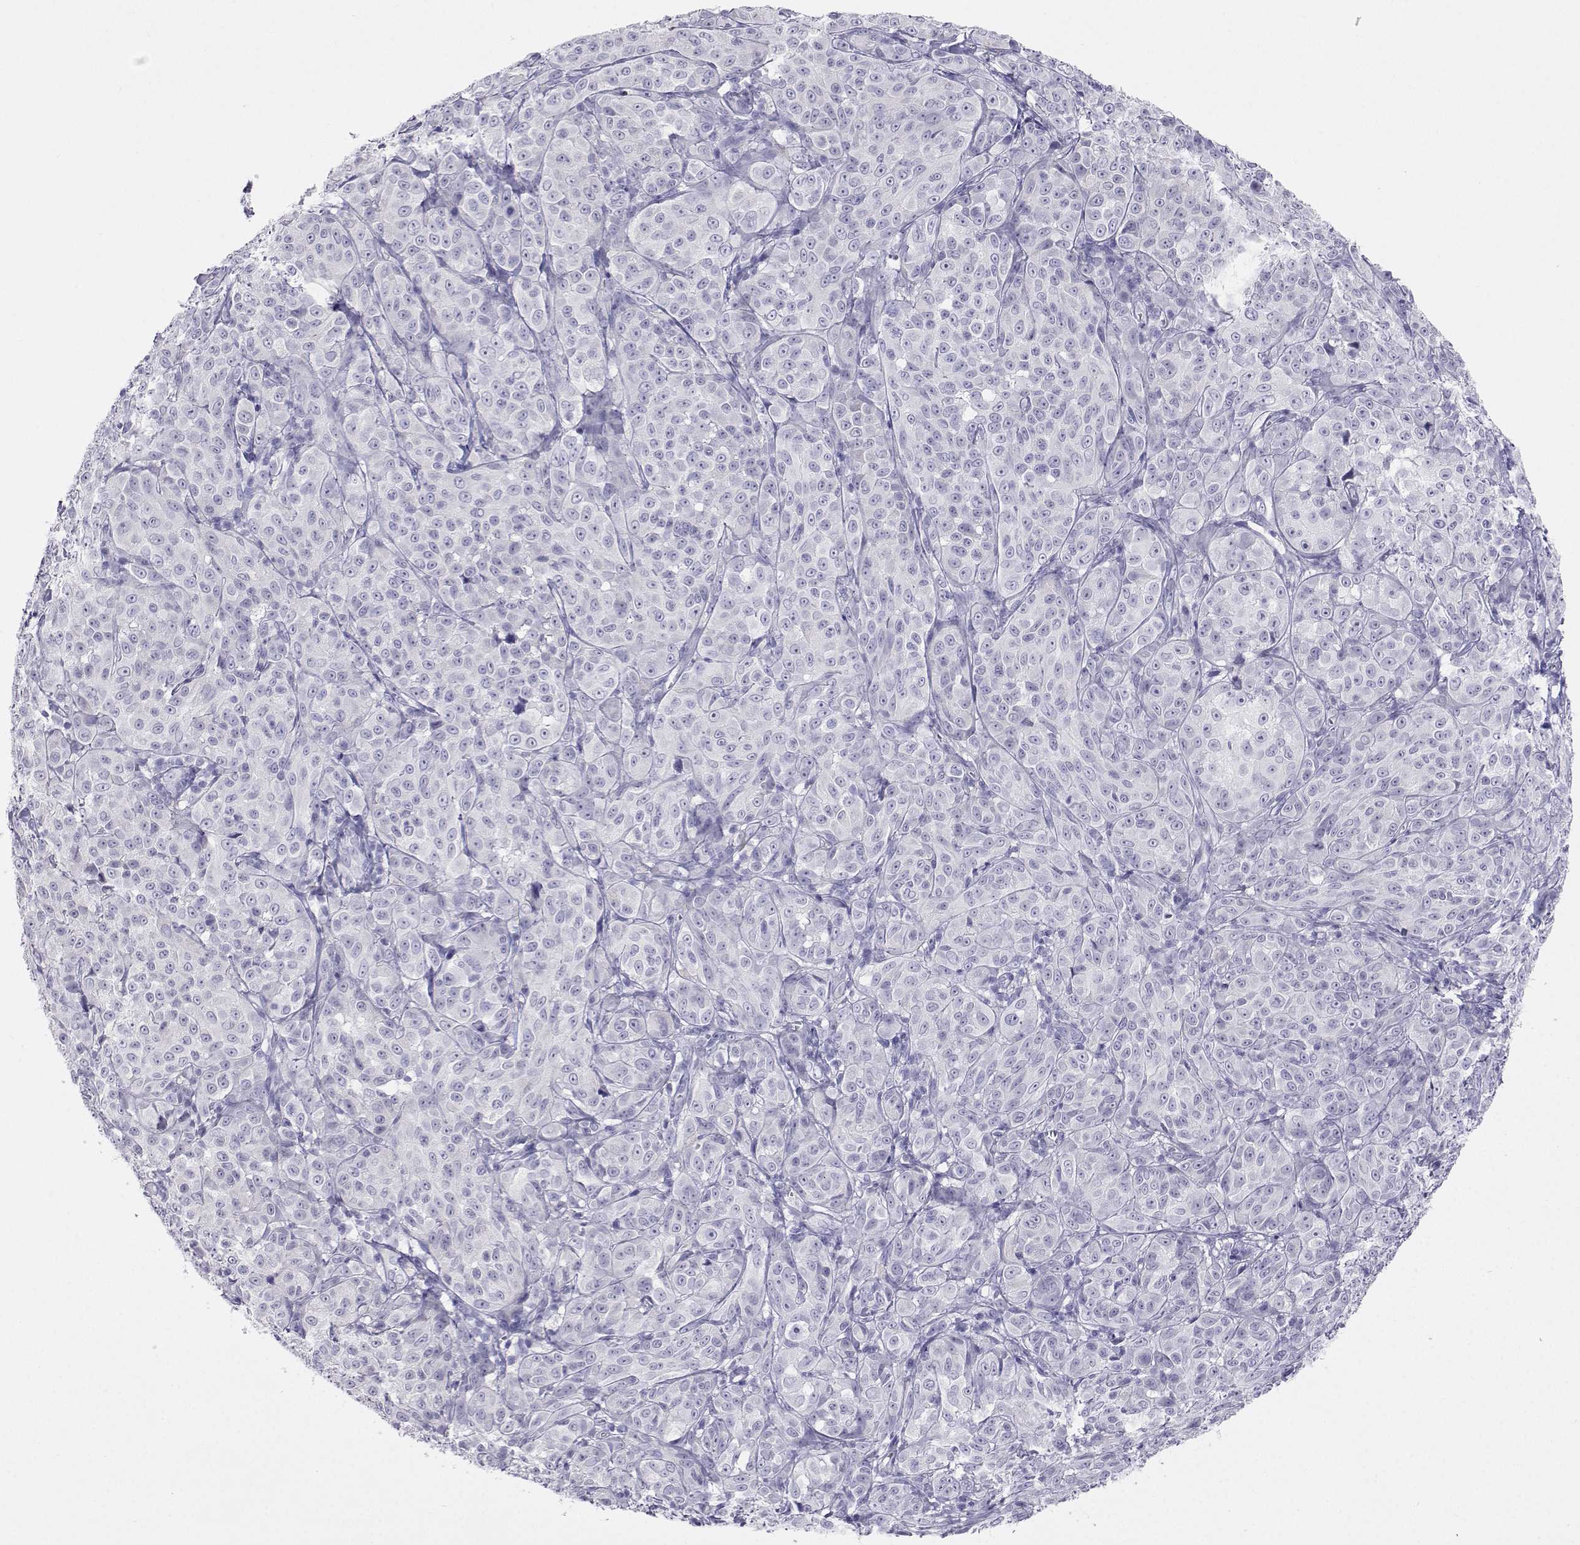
{"staining": {"intensity": "negative", "quantity": "none", "location": "none"}, "tissue": "melanoma", "cell_type": "Tumor cells", "image_type": "cancer", "snomed": [{"axis": "morphology", "description": "Malignant melanoma, NOS"}, {"axis": "topography", "description": "Skin"}], "caption": "A high-resolution photomicrograph shows IHC staining of melanoma, which demonstrates no significant positivity in tumor cells. The staining was performed using DAB (3,3'-diaminobenzidine) to visualize the protein expression in brown, while the nuclei were stained in blue with hematoxylin (Magnification: 20x).", "gene": "PLIN4", "patient": {"sex": "male", "age": 89}}